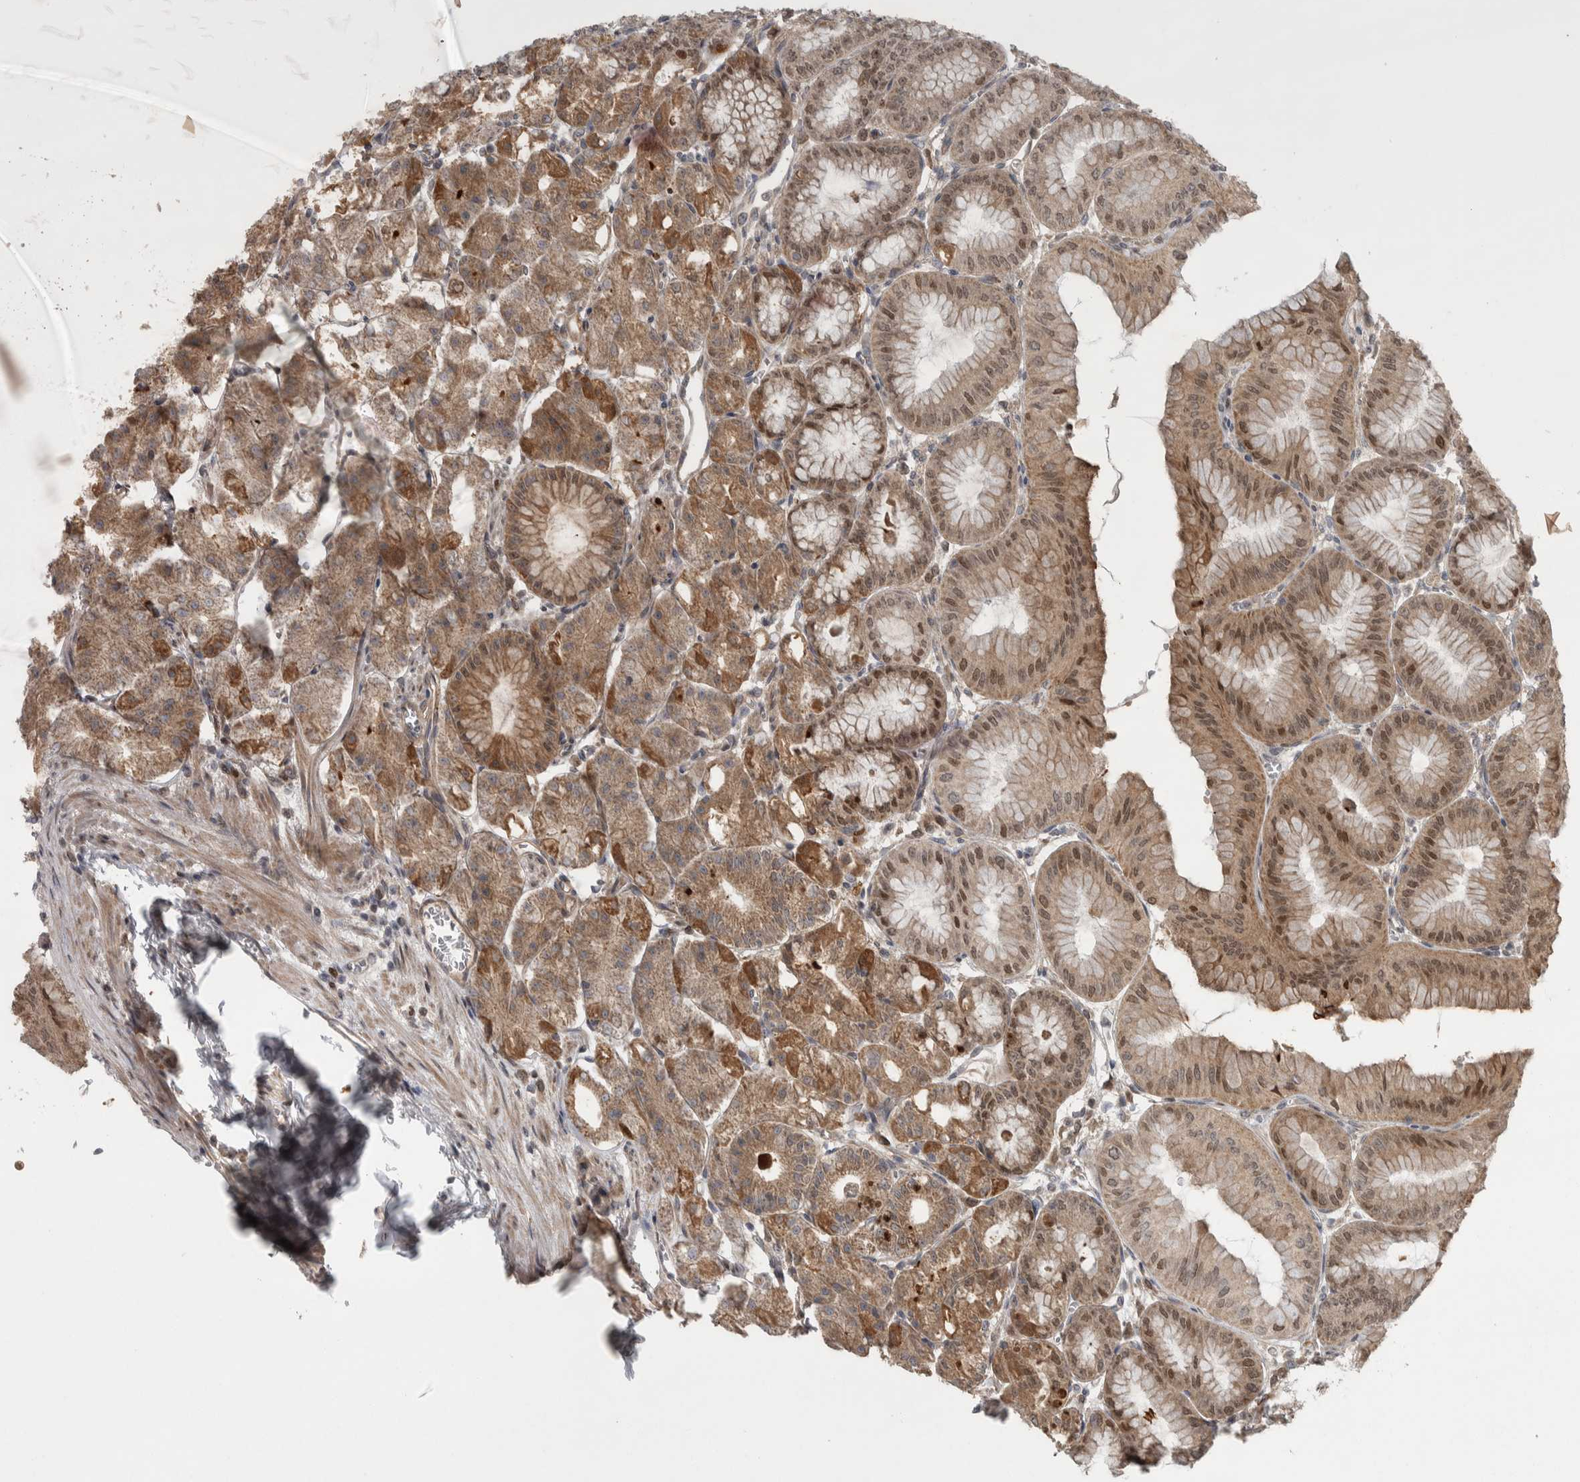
{"staining": {"intensity": "strong", "quantity": ">75%", "location": "cytoplasmic/membranous,nuclear"}, "tissue": "stomach", "cell_type": "Glandular cells", "image_type": "normal", "snomed": [{"axis": "morphology", "description": "Normal tissue, NOS"}, {"axis": "topography", "description": "Stomach, lower"}], "caption": "Strong cytoplasmic/membranous,nuclear staining for a protein is appreciated in about >75% of glandular cells of unremarkable stomach using immunohistochemistry (IHC).", "gene": "CWC27", "patient": {"sex": "male", "age": 71}}